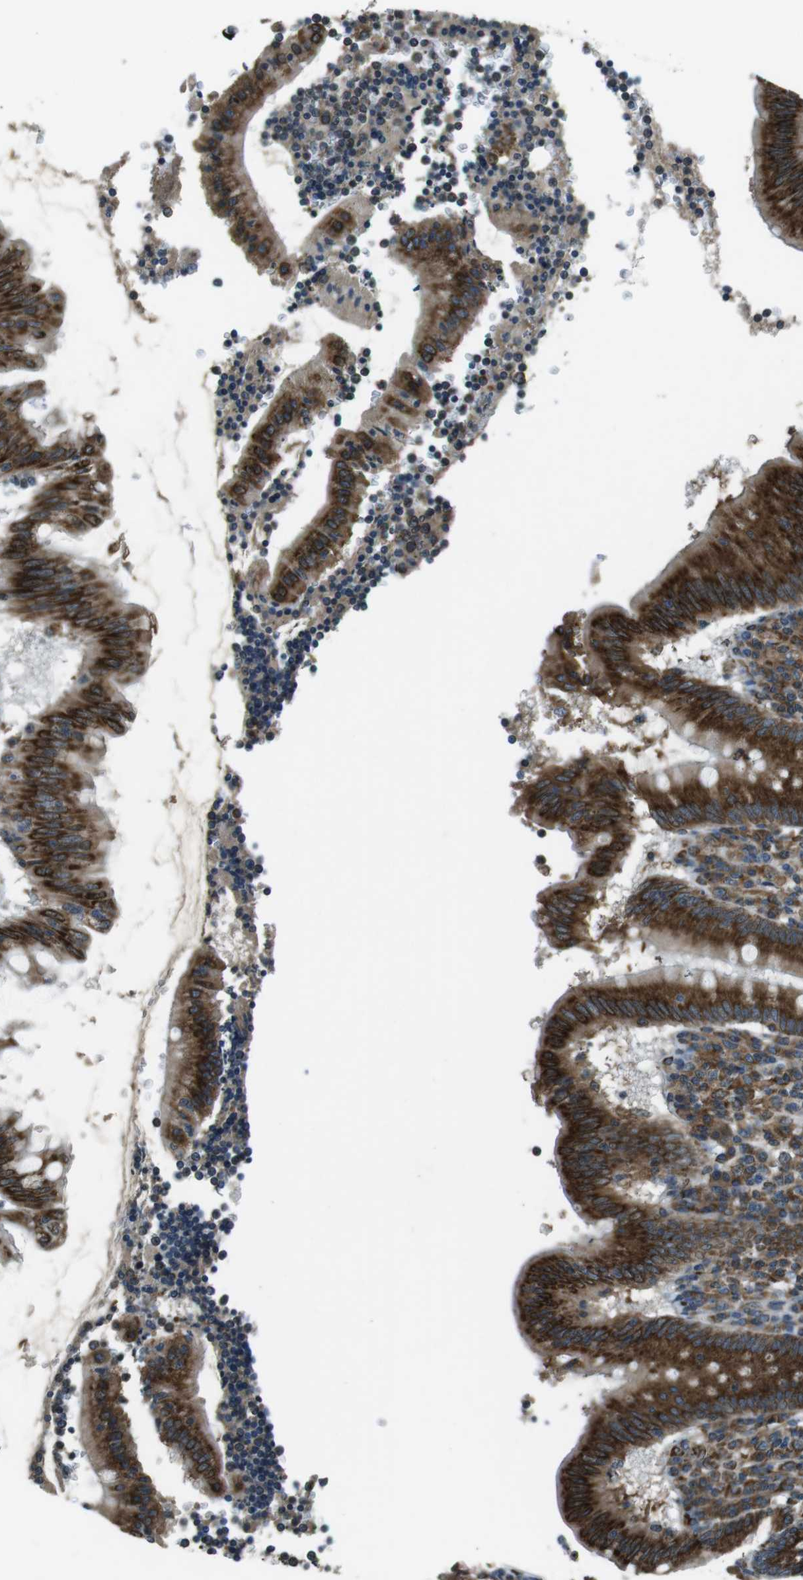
{"staining": {"intensity": "strong", "quantity": ">75%", "location": "cytoplasmic/membranous"}, "tissue": "appendix", "cell_type": "Glandular cells", "image_type": "normal", "snomed": [{"axis": "morphology", "description": "Normal tissue, NOS"}, {"axis": "morphology", "description": "Inflammation, NOS"}, {"axis": "topography", "description": "Appendix"}], "caption": "IHC image of normal appendix stained for a protein (brown), which demonstrates high levels of strong cytoplasmic/membranous expression in about >75% of glandular cells.", "gene": "KTN1", "patient": {"sex": "male", "age": 46}}